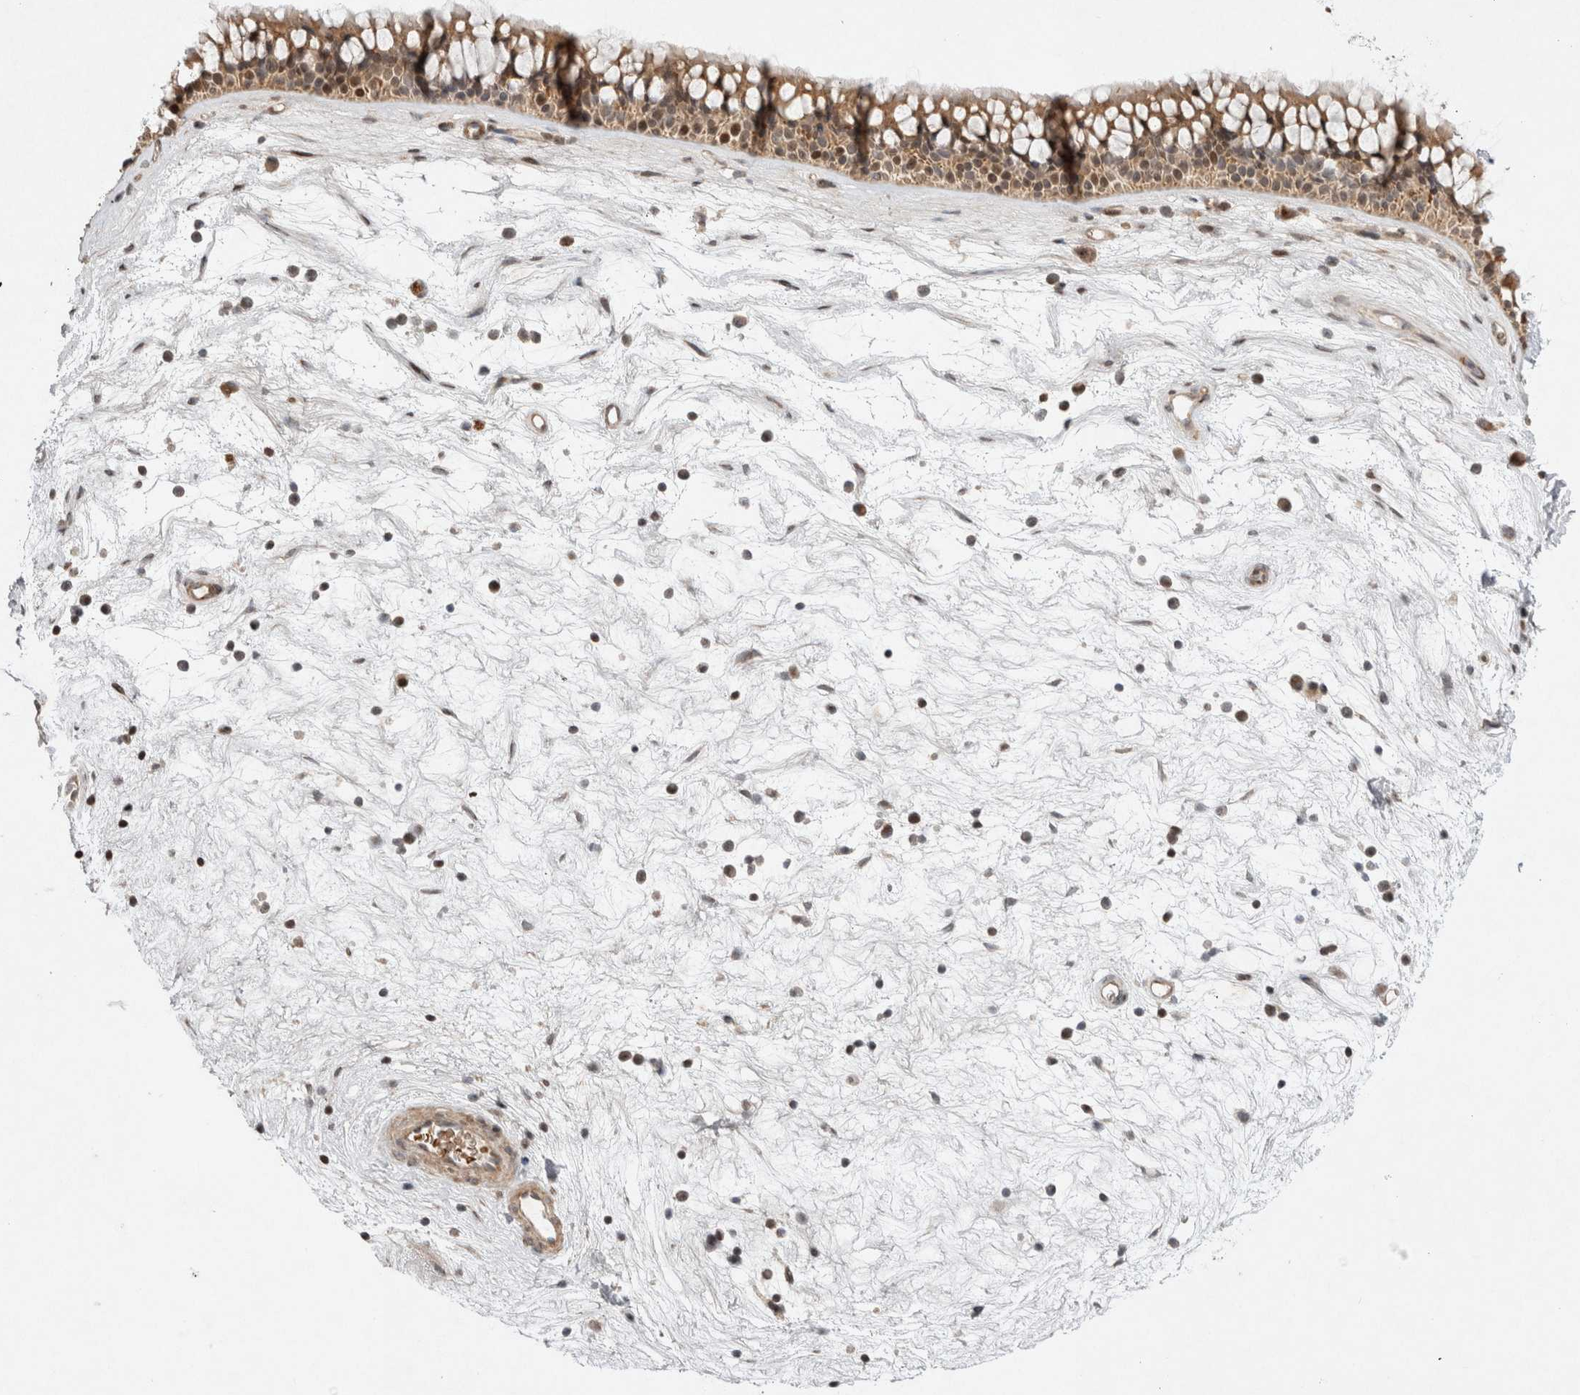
{"staining": {"intensity": "moderate", "quantity": ">75%", "location": "cytoplasmic/membranous,nuclear"}, "tissue": "nasopharynx", "cell_type": "Respiratory epithelial cells", "image_type": "normal", "snomed": [{"axis": "morphology", "description": "Normal tissue, NOS"}, {"axis": "topography", "description": "Nasopharynx"}], "caption": "Immunohistochemical staining of unremarkable nasopharynx displays >75% levels of moderate cytoplasmic/membranous,nuclear protein positivity in about >75% of respiratory epithelial cells.", "gene": "EIF2AK1", "patient": {"sex": "male", "age": 64}}